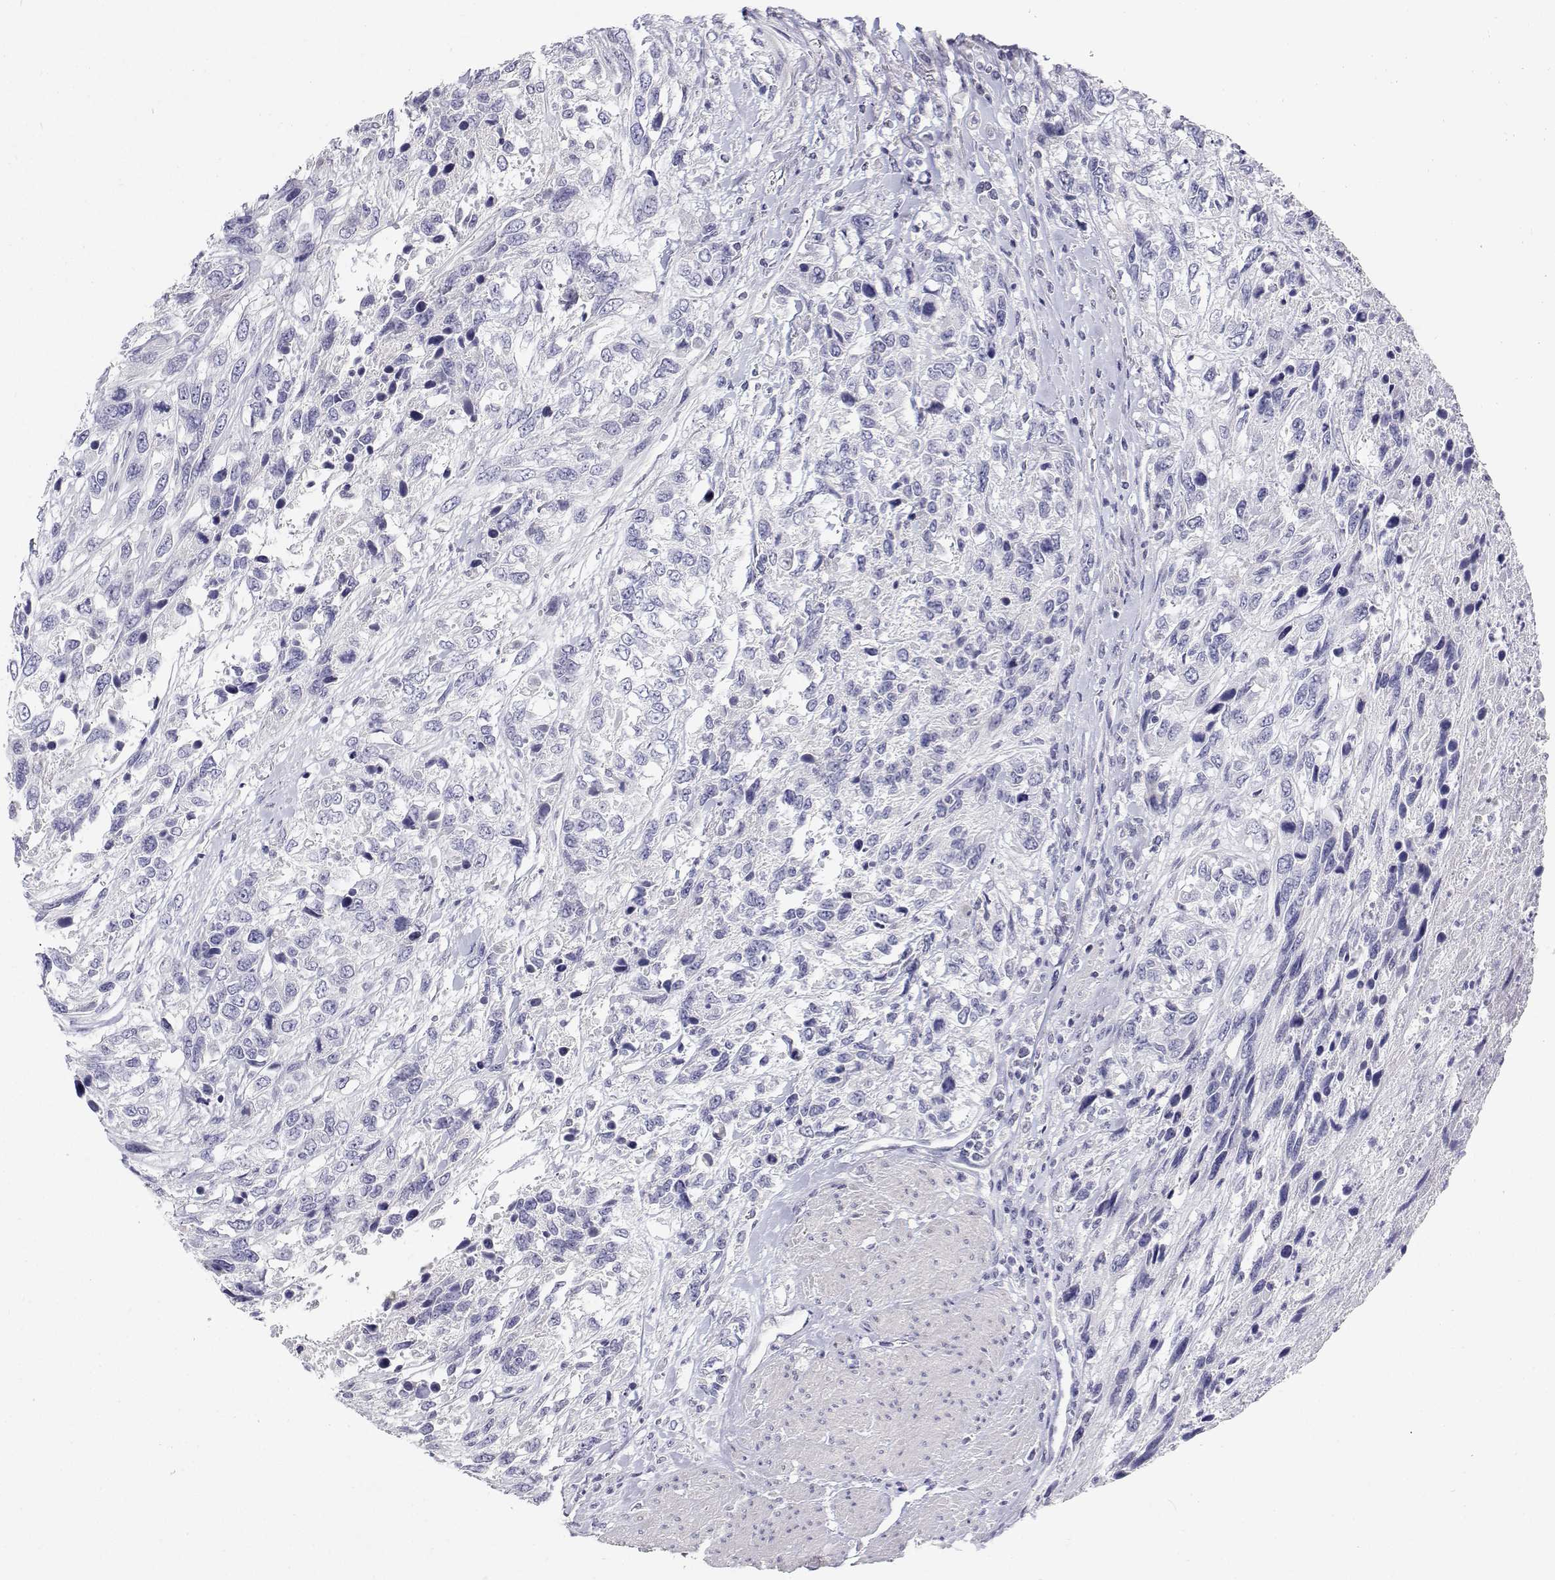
{"staining": {"intensity": "negative", "quantity": "none", "location": "none"}, "tissue": "urothelial cancer", "cell_type": "Tumor cells", "image_type": "cancer", "snomed": [{"axis": "morphology", "description": "Urothelial carcinoma, High grade"}, {"axis": "topography", "description": "Urinary bladder"}], "caption": "Immunohistochemistry micrograph of urothelial cancer stained for a protein (brown), which reveals no staining in tumor cells.", "gene": "NCR2", "patient": {"sex": "female", "age": 70}}